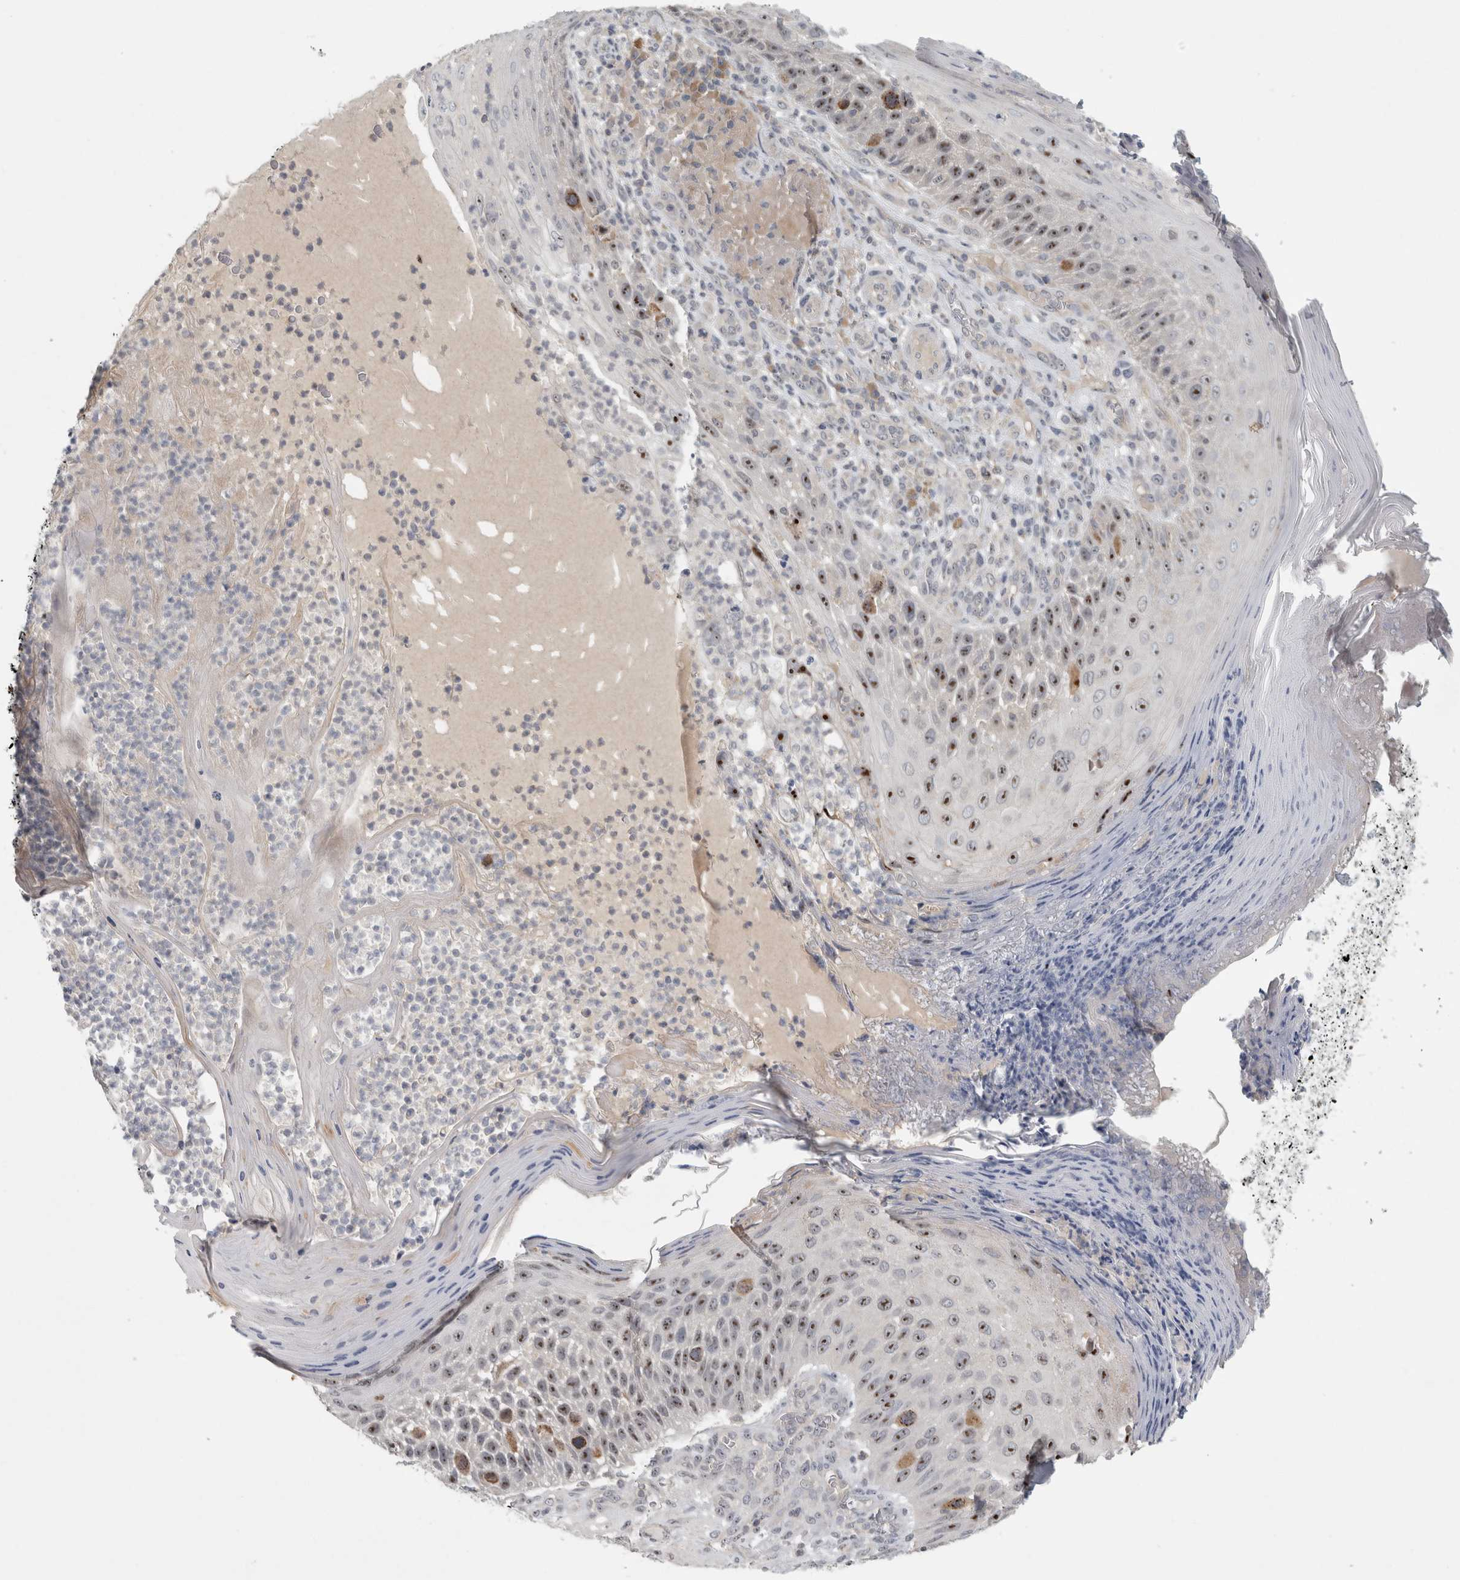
{"staining": {"intensity": "strong", "quantity": ">75%", "location": "nuclear"}, "tissue": "skin cancer", "cell_type": "Tumor cells", "image_type": "cancer", "snomed": [{"axis": "morphology", "description": "Squamous cell carcinoma, NOS"}, {"axis": "topography", "description": "Skin"}], "caption": "Immunohistochemistry (IHC) (DAB (3,3'-diaminobenzidine)) staining of human squamous cell carcinoma (skin) reveals strong nuclear protein expression in approximately >75% of tumor cells.", "gene": "RBM28", "patient": {"sex": "female", "age": 88}}